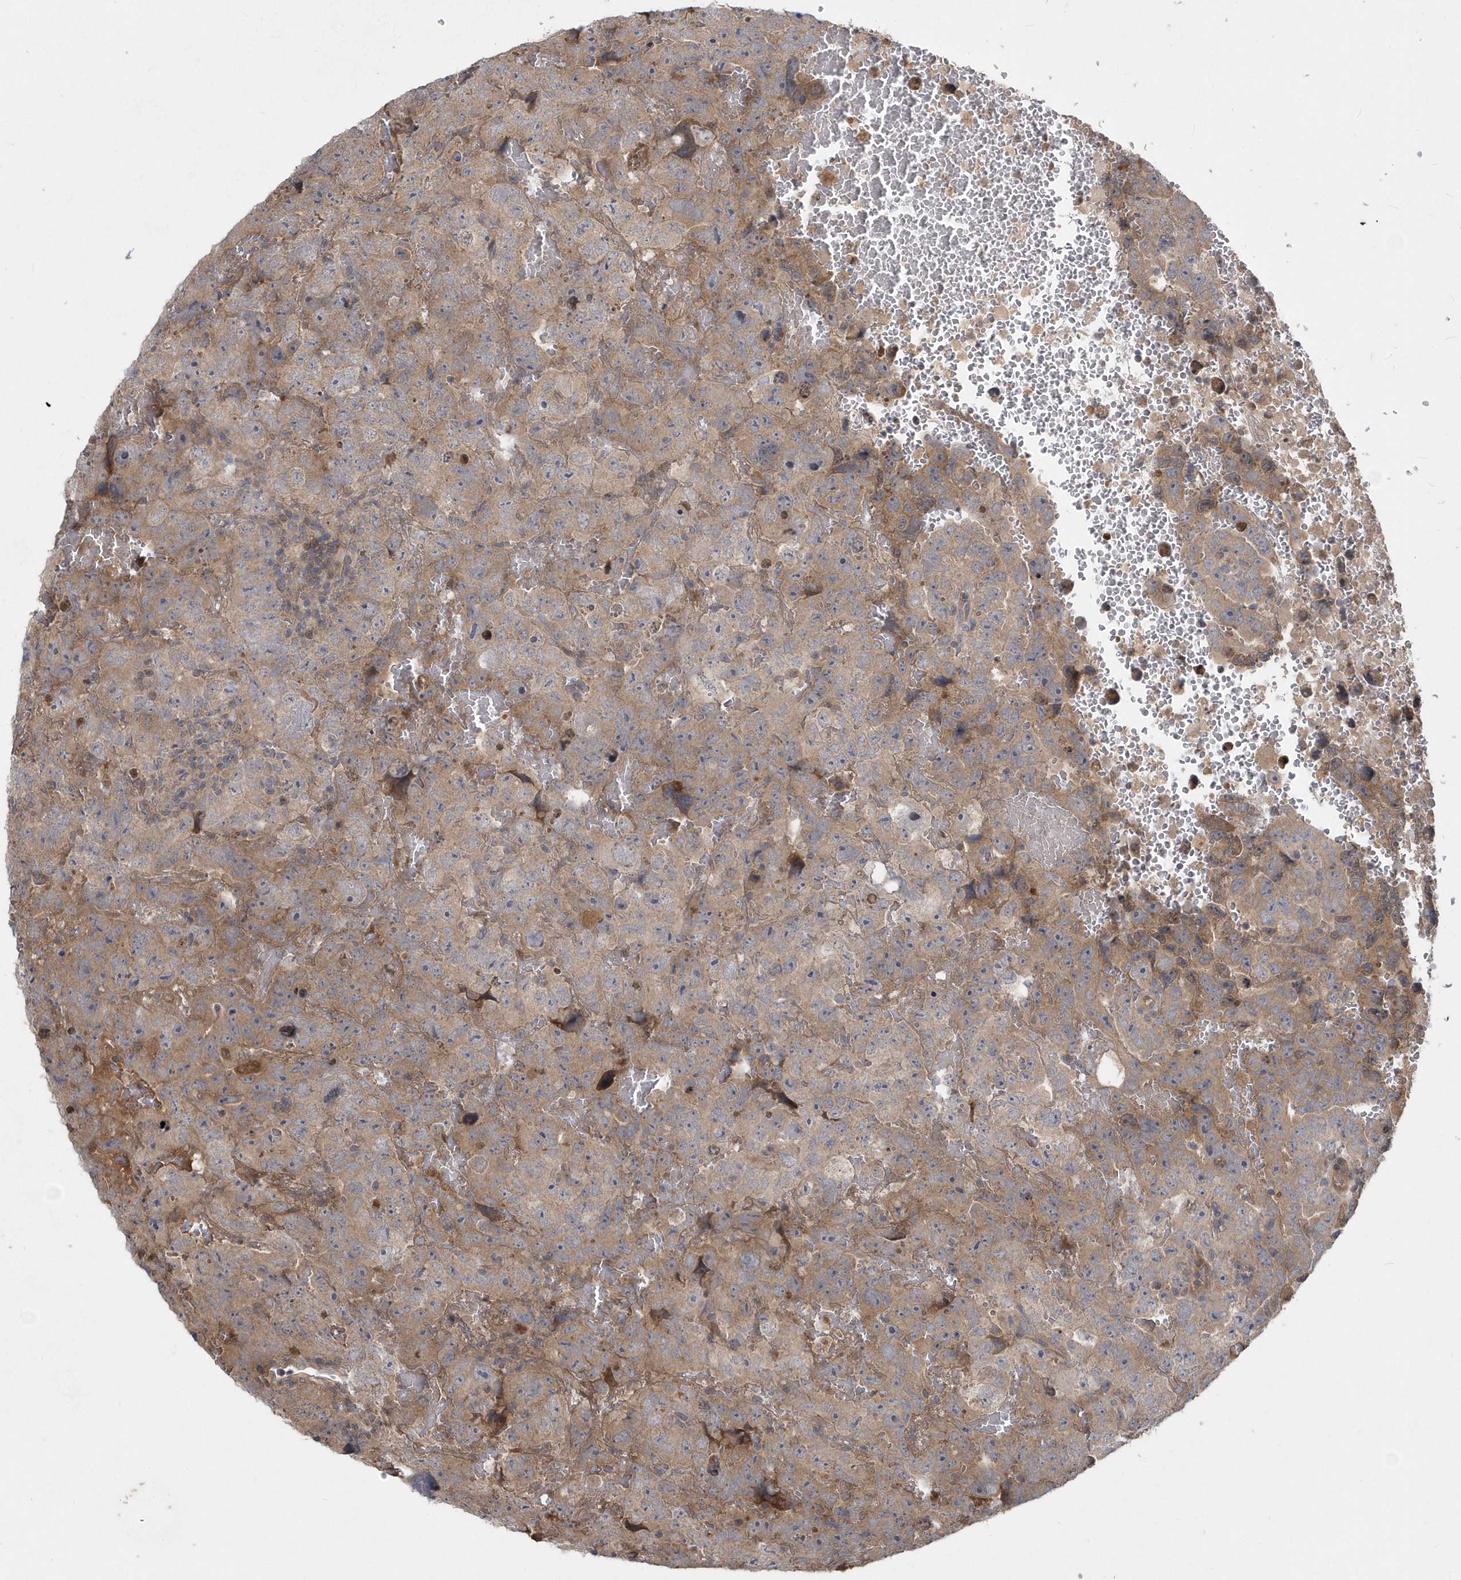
{"staining": {"intensity": "weak", "quantity": ">75%", "location": "cytoplasmic/membranous"}, "tissue": "testis cancer", "cell_type": "Tumor cells", "image_type": "cancer", "snomed": [{"axis": "morphology", "description": "Carcinoma, Embryonal, NOS"}, {"axis": "topography", "description": "Testis"}], "caption": "An image of human testis cancer stained for a protein reveals weak cytoplasmic/membranous brown staining in tumor cells.", "gene": "HMGCS1", "patient": {"sex": "male", "age": 45}}